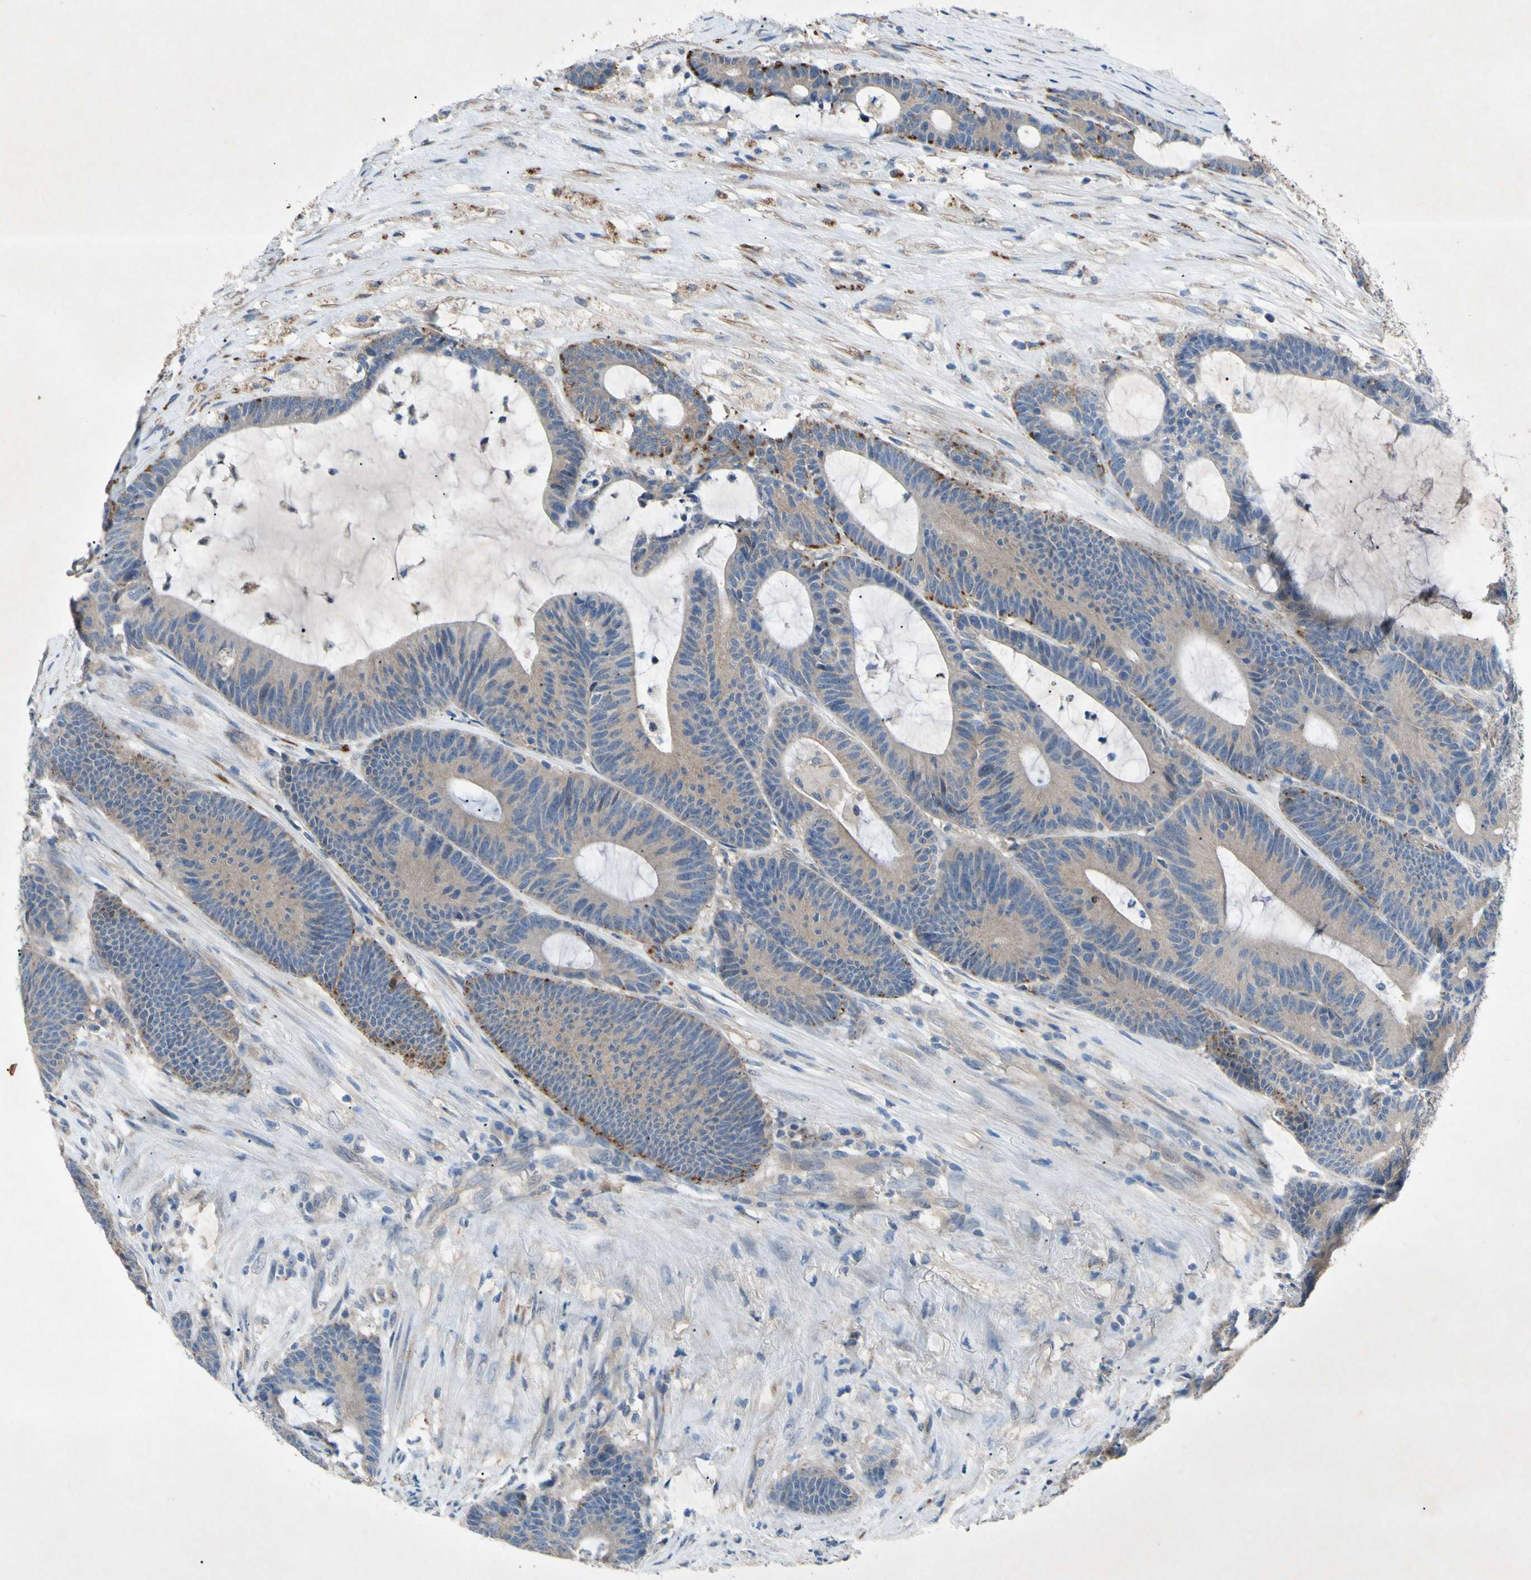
{"staining": {"intensity": "moderate", "quantity": ">75%", "location": "cytoplasmic/membranous"}, "tissue": "colorectal cancer", "cell_type": "Tumor cells", "image_type": "cancer", "snomed": [{"axis": "morphology", "description": "Adenocarcinoma, NOS"}, {"axis": "topography", "description": "Colon"}], "caption": "This is a micrograph of immunohistochemistry (IHC) staining of colorectal adenocarcinoma, which shows moderate staining in the cytoplasmic/membranous of tumor cells.", "gene": "HILPDA", "patient": {"sex": "female", "age": 84}}